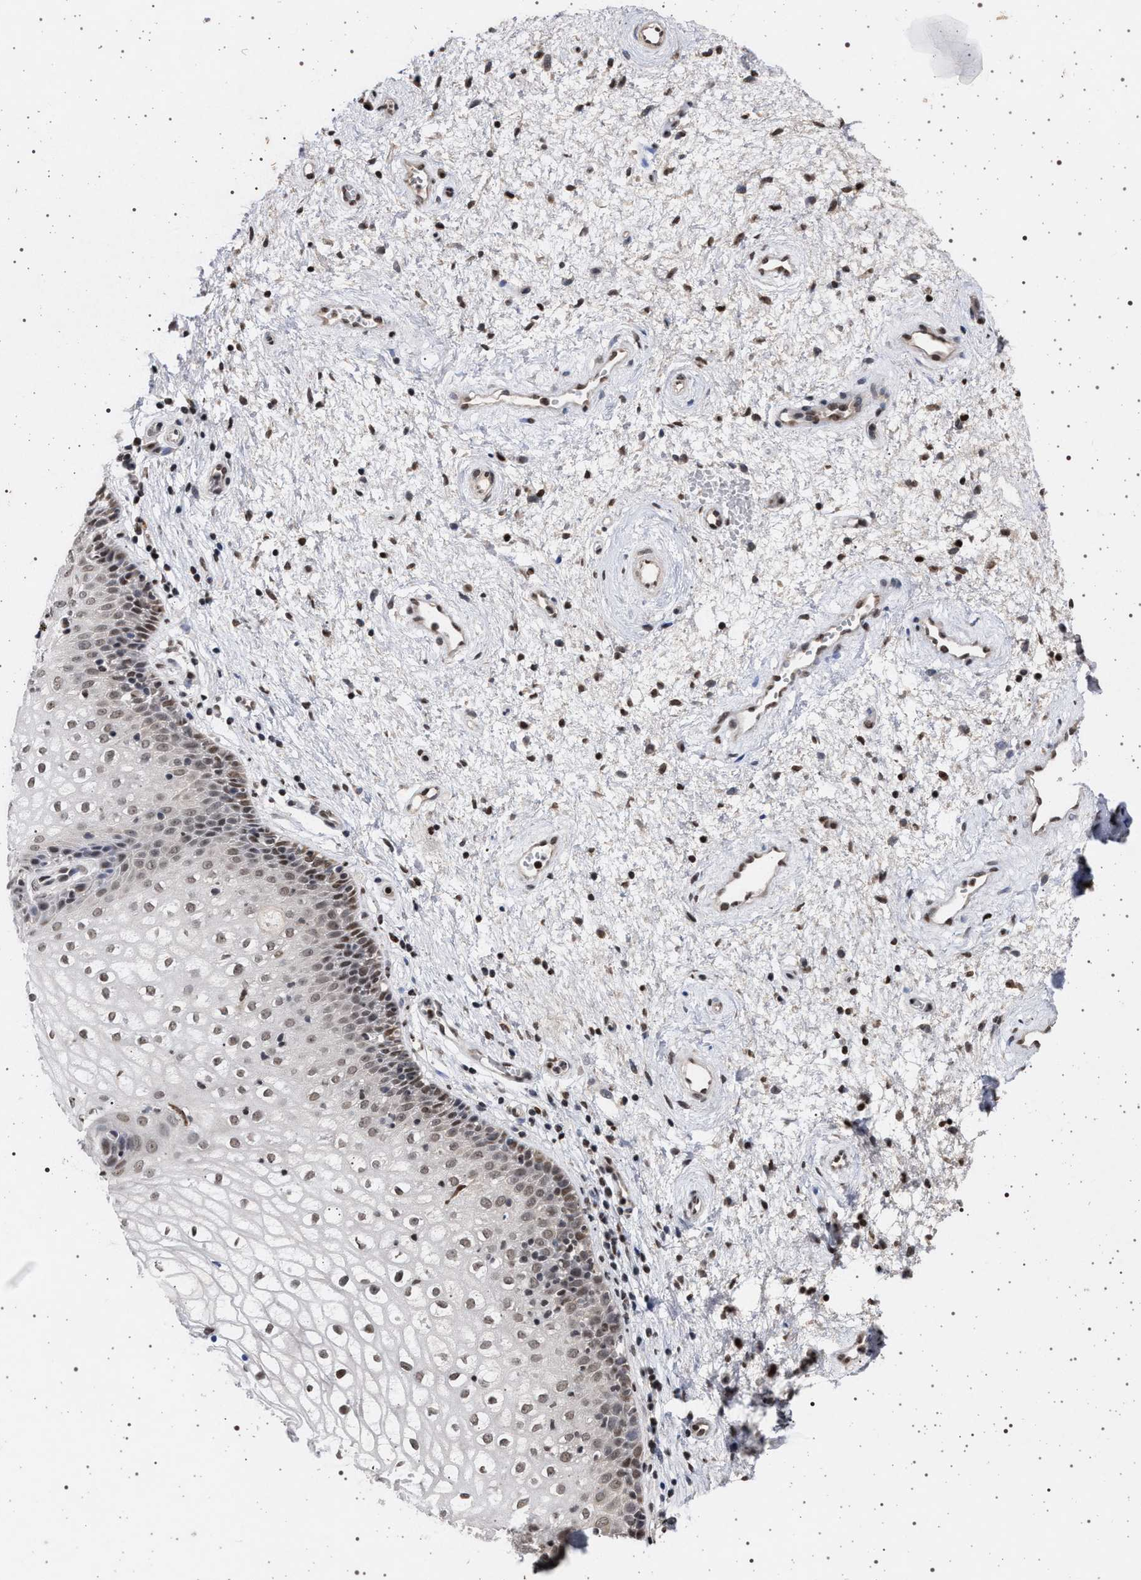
{"staining": {"intensity": "weak", "quantity": ">75%", "location": "nuclear"}, "tissue": "vagina", "cell_type": "Squamous epithelial cells", "image_type": "normal", "snomed": [{"axis": "morphology", "description": "Normal tissue, NOS"}, {"axis": "topography", "description": "Vagina"}], "caption": "Immunohistochemistry (IHC) image of unremarkable vagina: vagina stained using IHC exhibits low levels of weak protein expression localized specifically in the nuclear of squamous epithelial cells, appearing as a nuclear brown color.", "gene": "PHF12", "patient": {"sex": "female", "age": 34}}